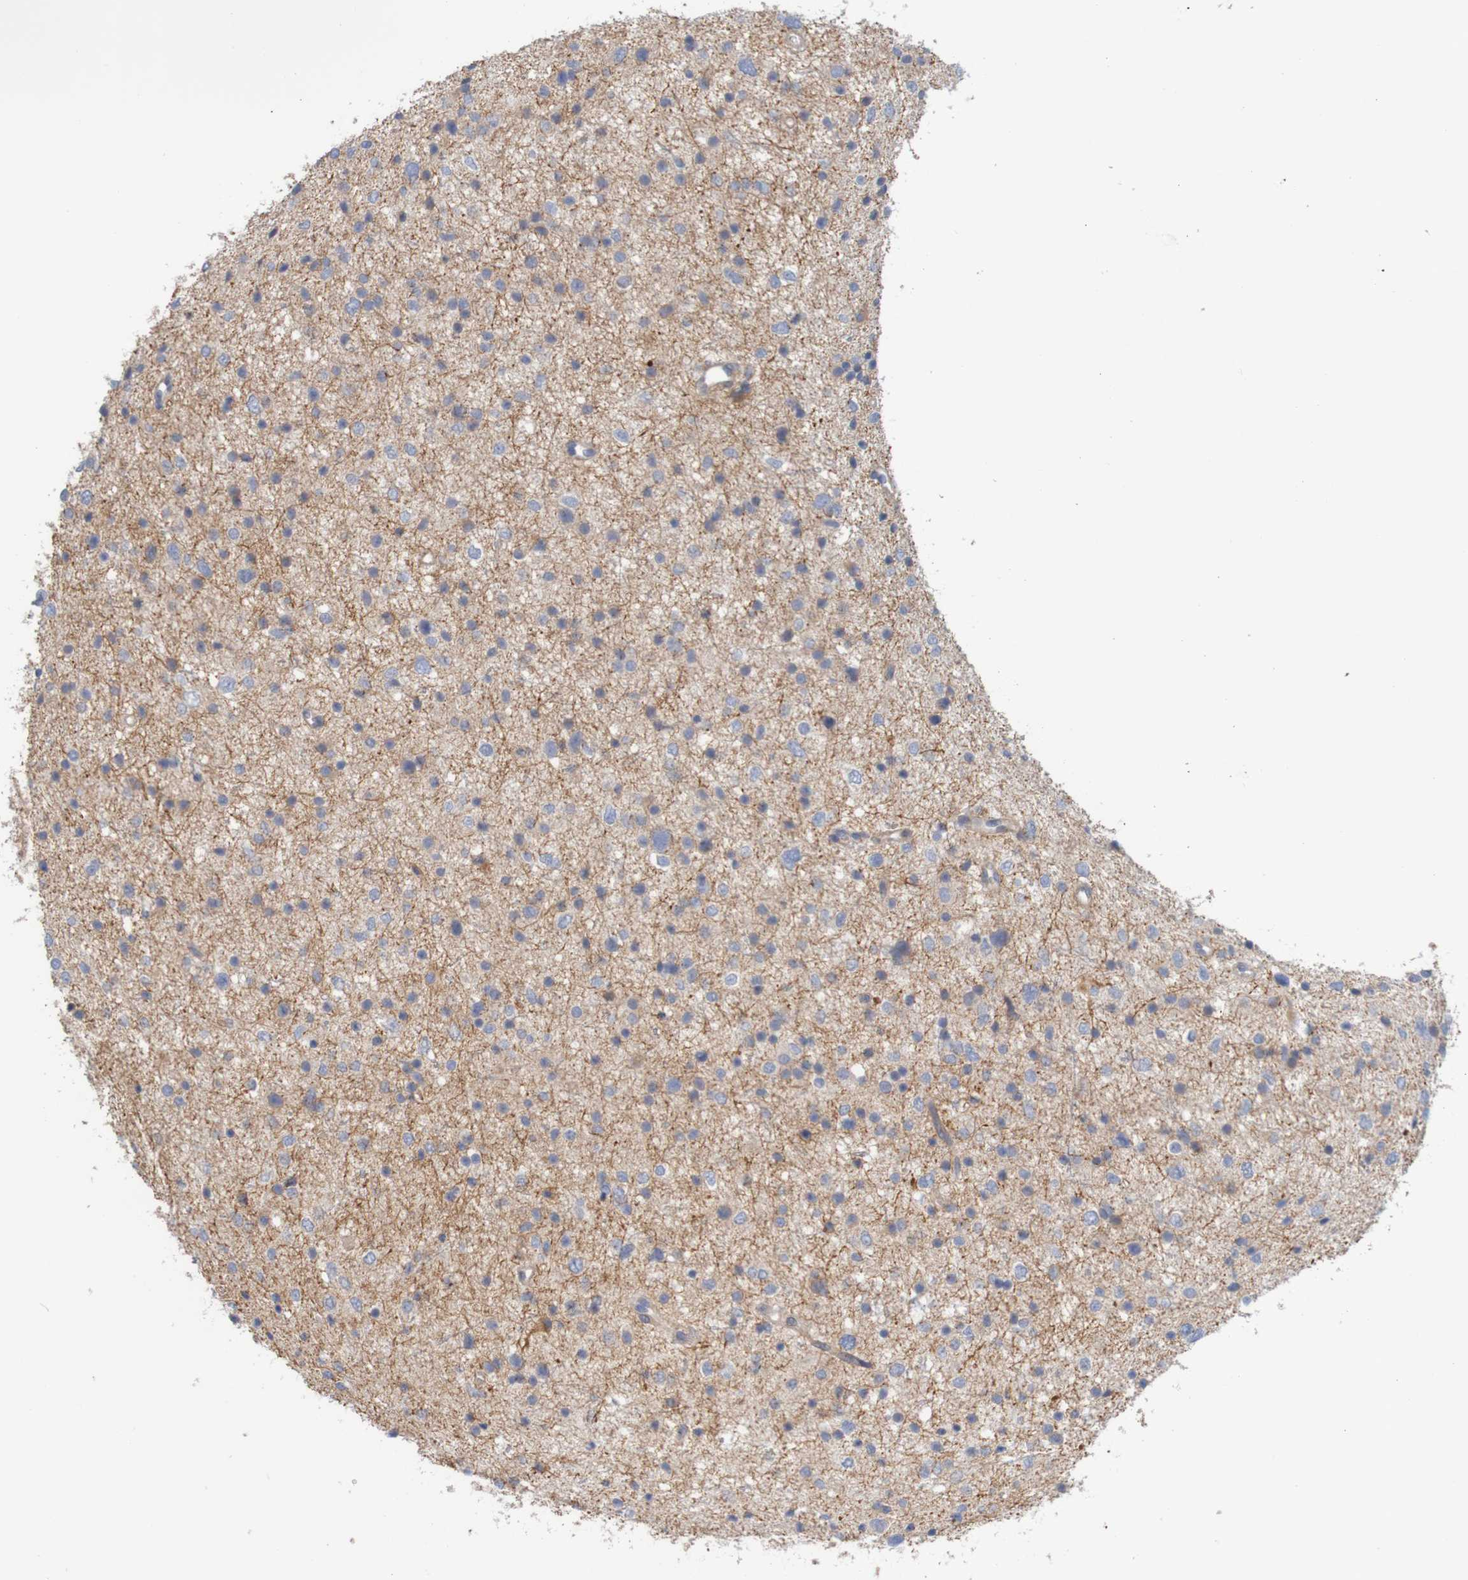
{"staining": {"intensity": "weak", "quantity": "<25%", "location": "cytoplasmic/membranous"}, "tissue": "glioma", "cell_type": "Tumor cells", "image_type": "cancer", "snomed": [{"axis": "morphology", "description": "Glioma, malignant, Low grade"}, {"axis": "topography", "description": "Brain"}], "caption": "IHC histopathology image of neoplastic tissue: glioma stained with DAB exhibits no significant protein positivity in tumor cells.", "gene": "KRT23", "patient": {"sex": "female", "age": 37}}